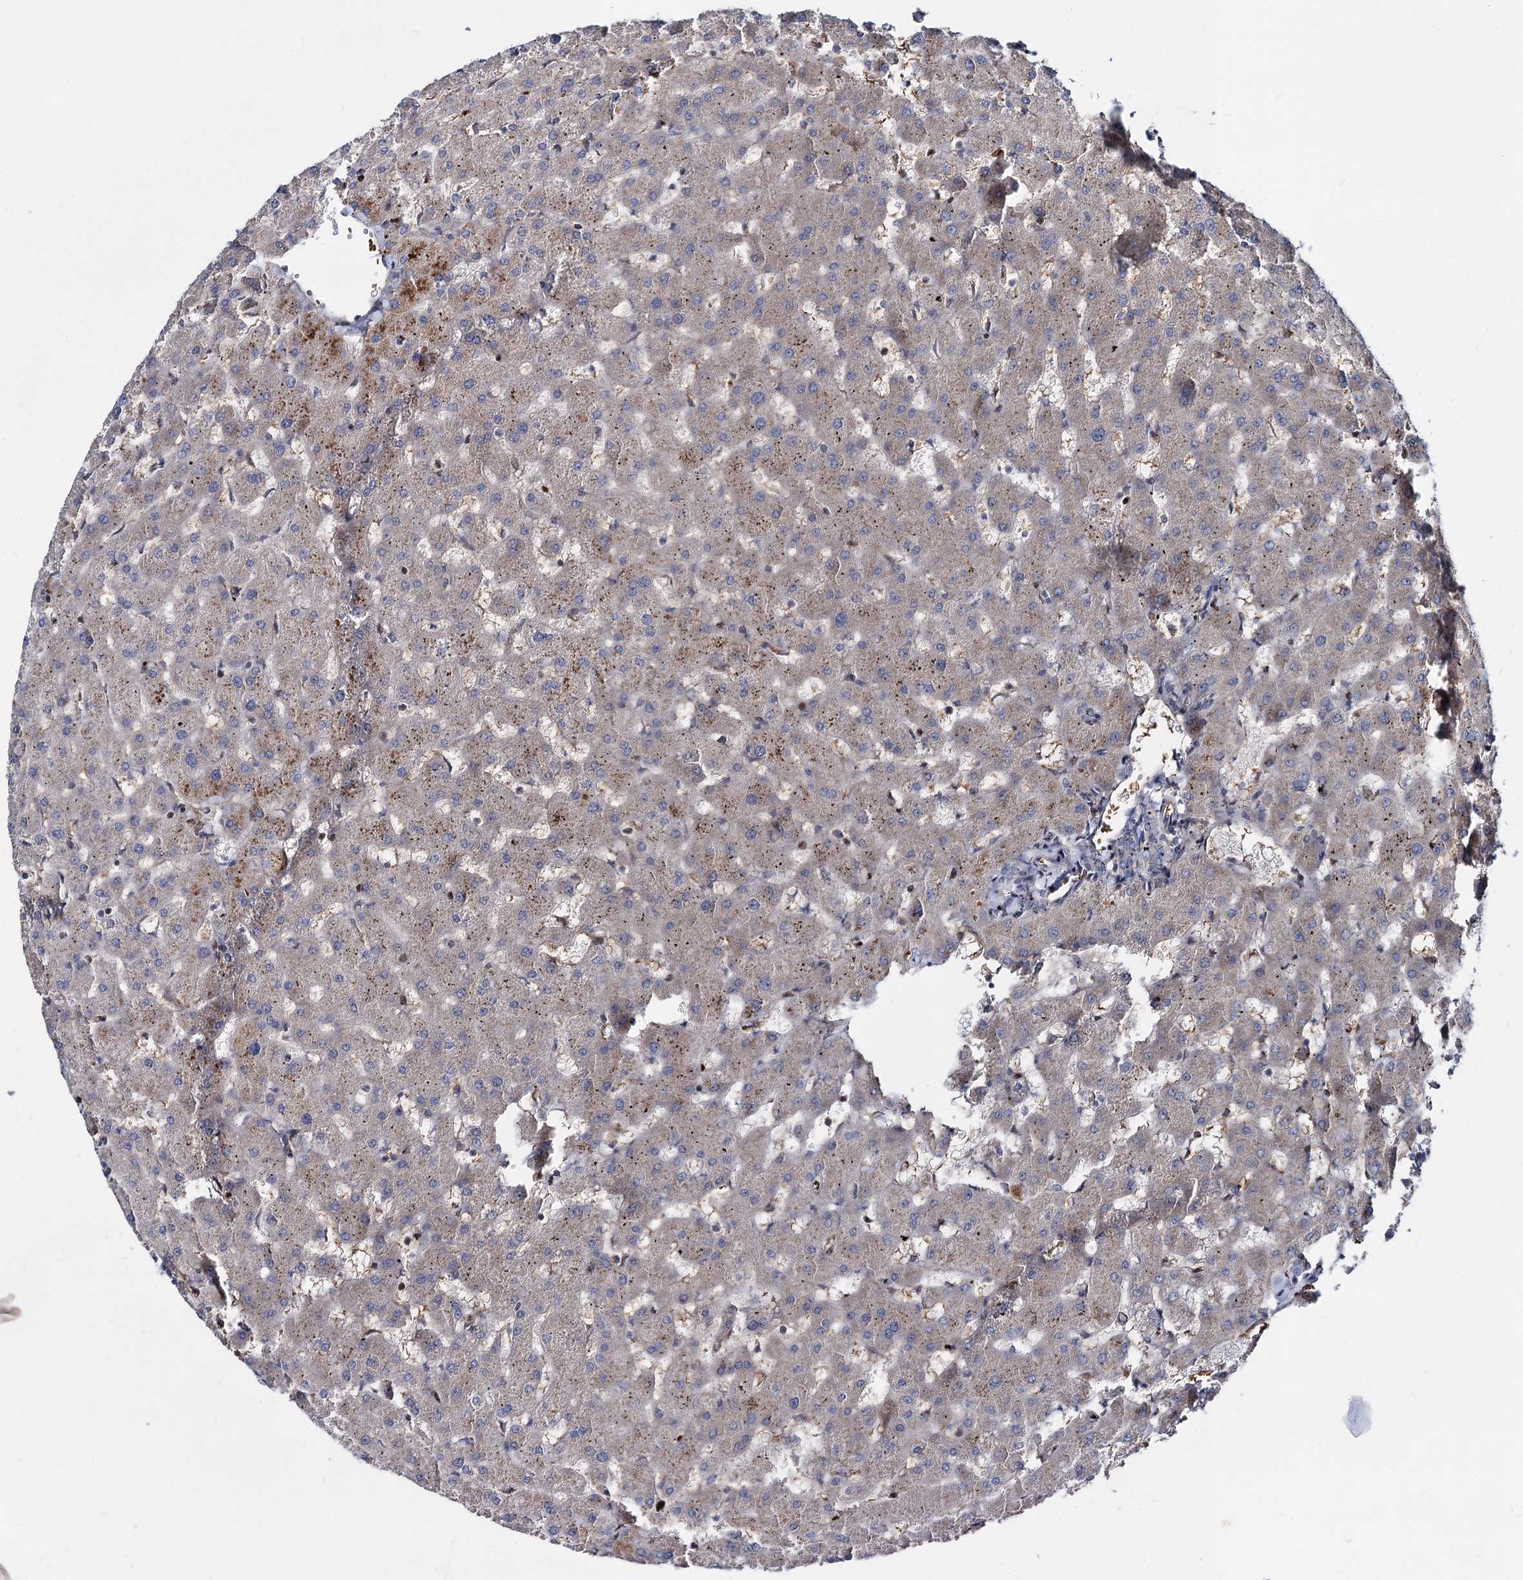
{"staining": {"intensity": "negative", "quantity": "none", "location": "none"}, "tissue": "liver", "cell_type": "Cholangiocytes", "image_type": "normal", "snomed": [{"axis": "morphology", "description": "Normal tissue, NOS"}, {"axis": "topography", "description": "Liver"}], "caption": "DAB immunohistochemical staining of benign human liver shows no significant staining in cholangiocytes. (Stains: DAB (3,3'-diaminobenzidine) immunohistochemistry (IHC) with hematoxylin counter stain, Microscopy: brightfield microscopy at high magnification).", "gene": "RNF6", "patient": {"sex": "female", "age": 63}}